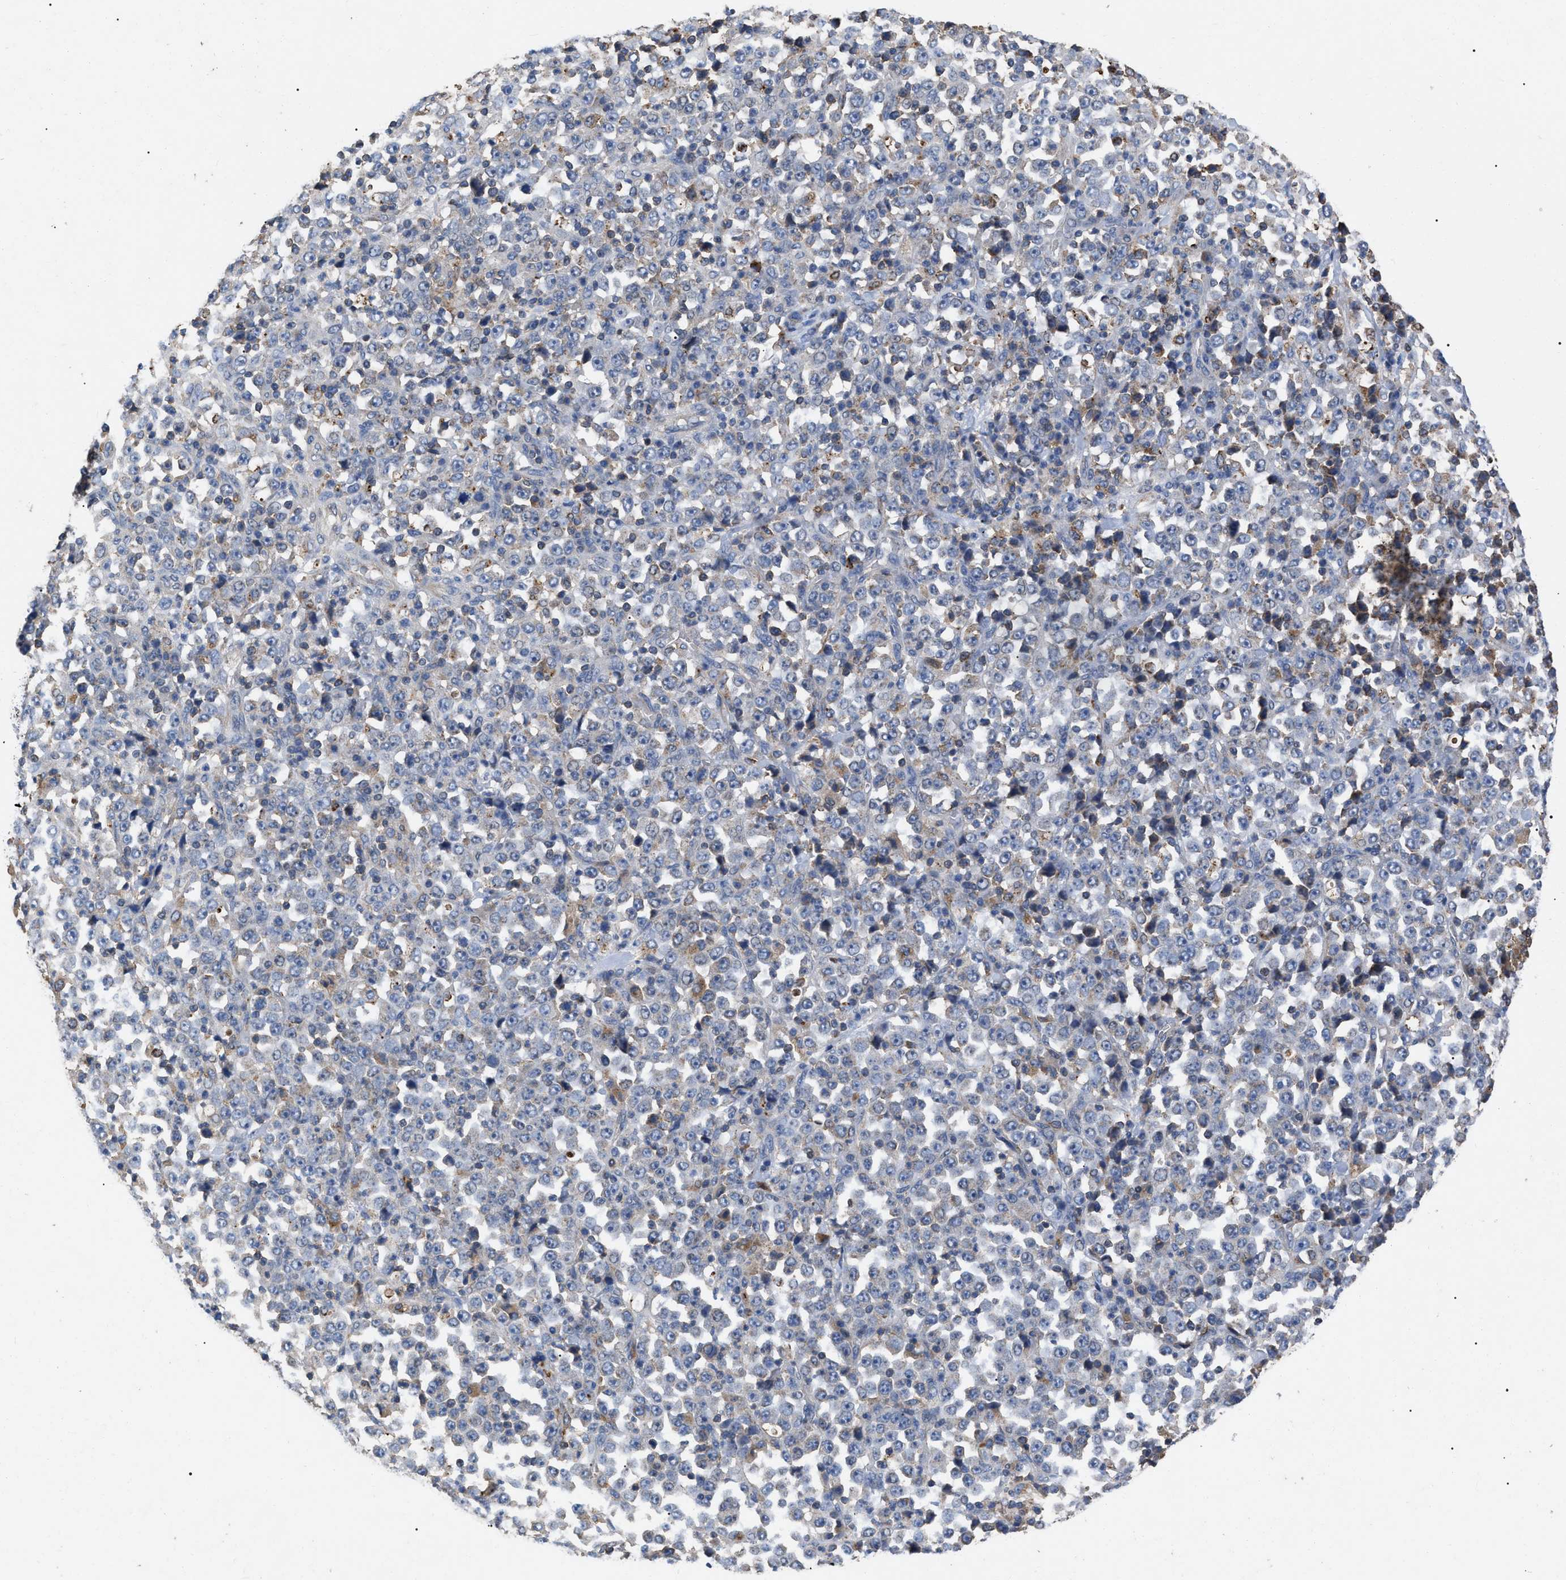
{"staining": {"intensity": "negative", "quantity": "none", "location": "none"}, "tissue": "stomach cancer", "cell_type": "Tumor cells", "image_type": "cancer", "snomed": [{"axis": "morphology", "description": "Normal tissue, NOS"}, {"axis": "morphology", "description": "Adenocarcinoma, NOS"}, {"axis": "topography", "description": "Stomach, upper"}, {"axis": "topography", "description": "Stomach"}], "caption": "The immunohistochemistry histopathology image has no significant expression in tumor cells of adenocarcinoma (stomach) tissue. The staining was performed using DAB to visualize the protein expression in brown, while the nuclei were stained in blue with hematoxylin (Magnification: 20x).", "gene": "FAM171A2", "patient": {"sex": "male", "age": 59}}